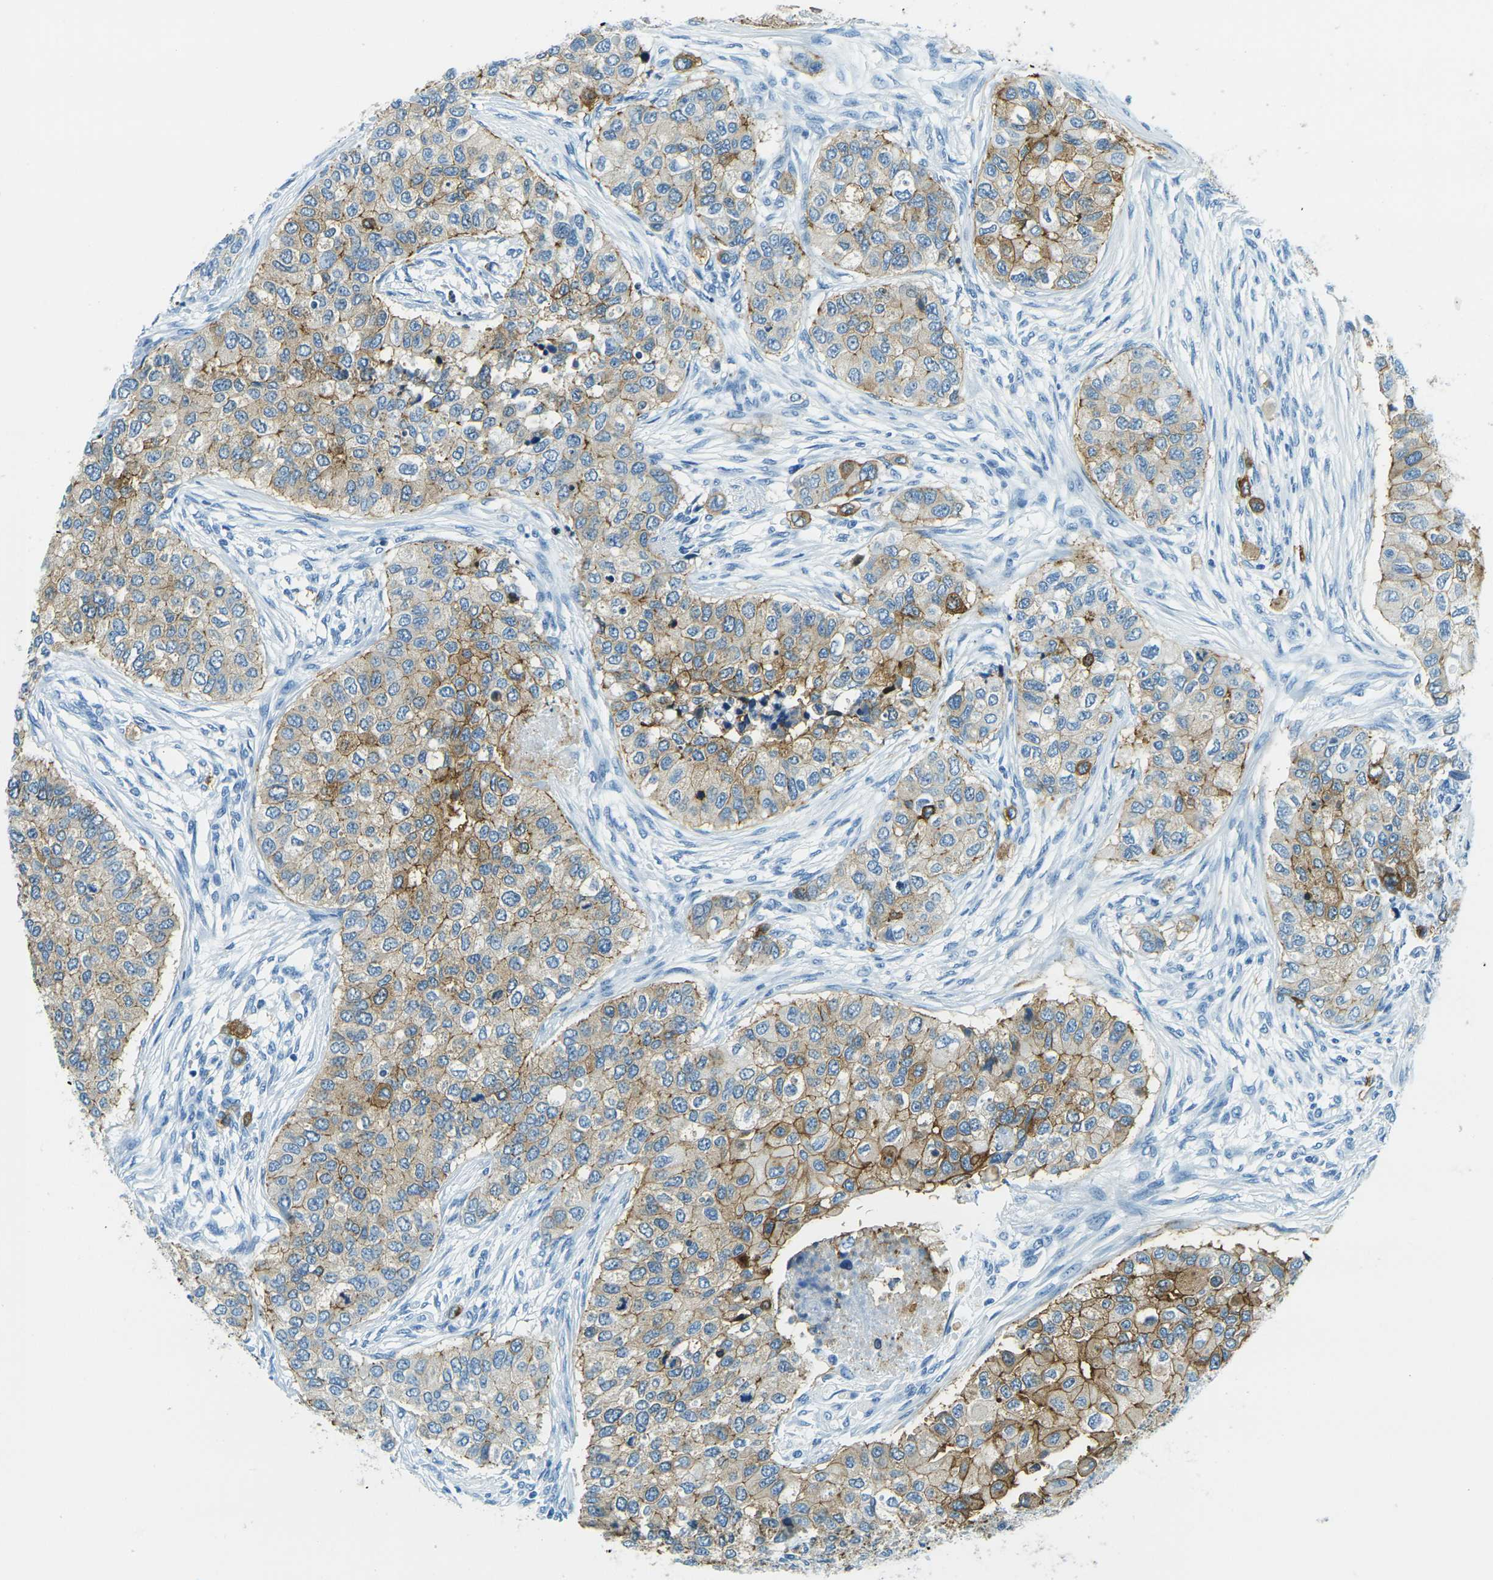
{"staining": {"intensity": "moderate", "quantity": ">75%", "location": "cytoplasmic/membranous"}, "tissue": "breast cancer", "cell_type": "Tumor cells", "image_type": "cancer", "snomed": [{"axis": "morphology", "description": "Normal tissue, NOS"}, {"axis": "morphology", "description": "Duct carcinoma"}, {"axis": "topography", "description": "Breast"}], "caption": "Brown immunohistochemical staining in breast infiltrating ductal carcinoma displays moderate cytoplasmic/membranous expression in approximately >75% of tumor cells.", "gene": "OCLN", "patient": {"sex": "female", "age": 49}}